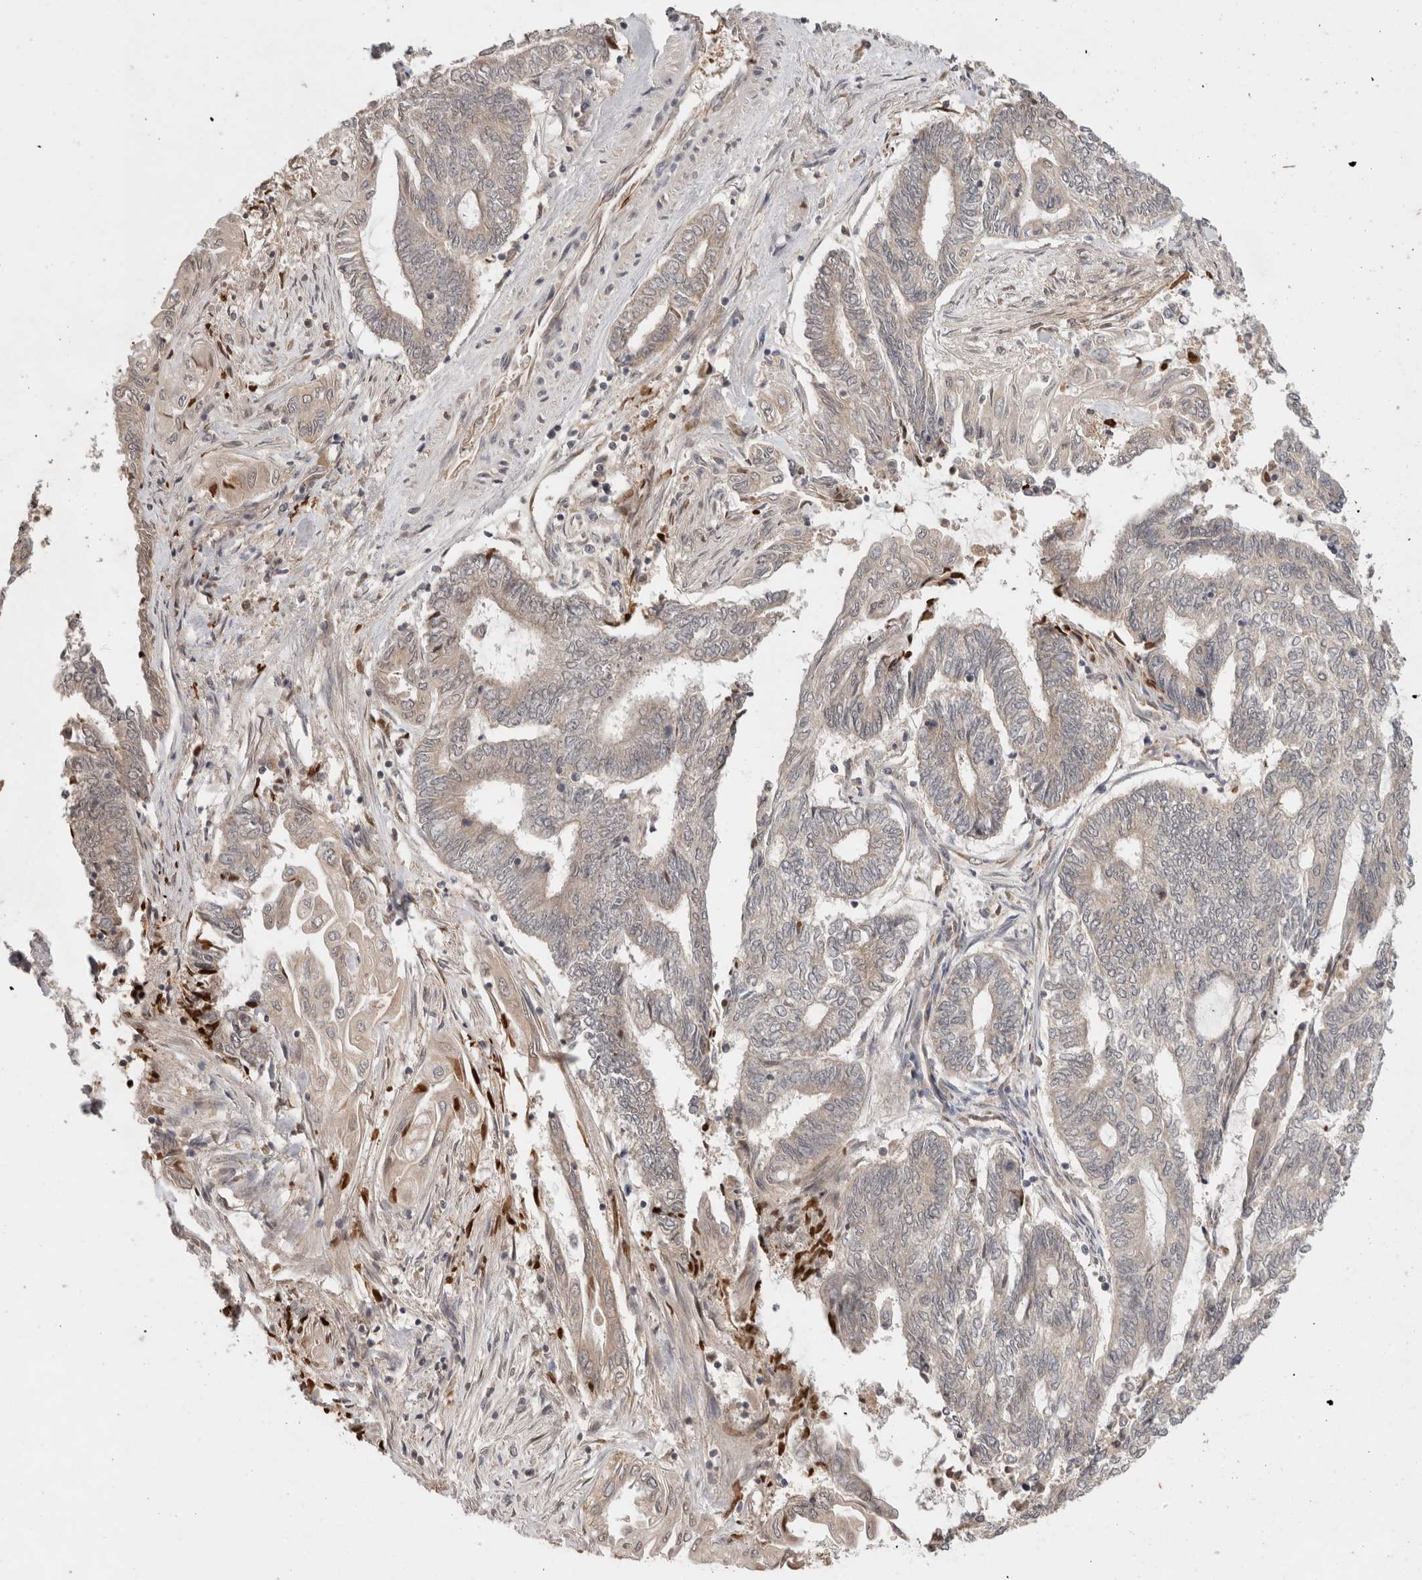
{"staining": {"intensity": "negative", "quantity": "none", "location": "none"}, "tissue": "endometrial cancer", "cell_type": "Tumor cells", "image_type": "cancer", "snomed": [{"axis": "morphology", "description": "Adenocarcinoma, NOS"}, {"axis": "topography", "description": "Uterus"}, {"axis": "topography", "description": "Endometrium"}], "caption": "Immunohistochemical staining of human endometrial cancer (adenocarcinoma) displays no significant expression in tumor cells.", "gene": "SGK1", "patient": {"sex": "female", "age": 70}}